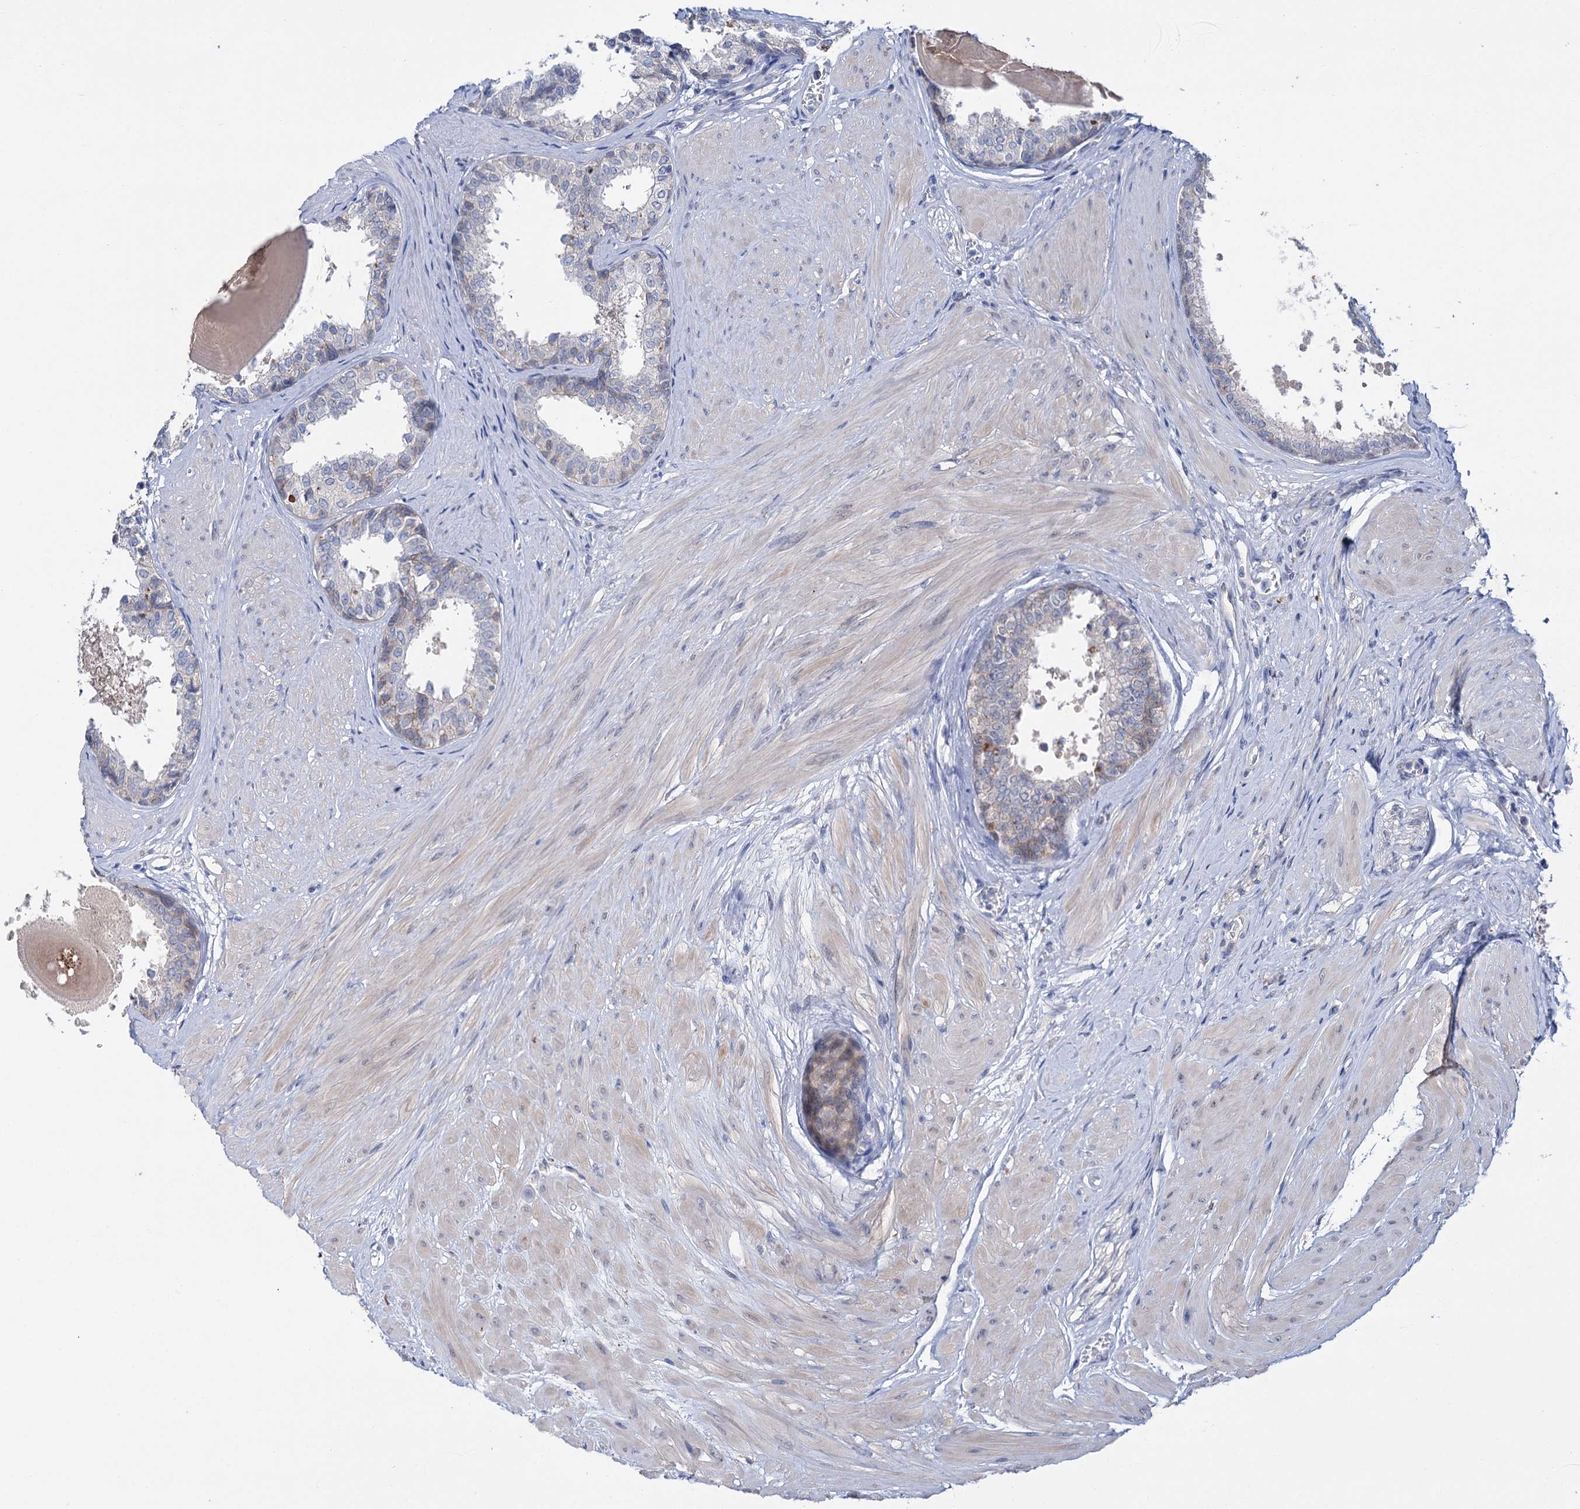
{"staining": {"intensity": "weak", "quantity": "<25%", "location": "cytoplasmic/membranous"}, "tissue": "prostate", "cell_type": "Glandular cells", "image_type": "normal", "snomed": [{"axis": "morphology", "description": "Normal tissue, NOS"}, {"axis": "topography", "description": "Prostate"}], "caption": "DAB (3,3'-diaminobenzidine) immunohistochemical staining of benign human prostate exhibits no significant positivity in glandular cells.", "gene": "LYZL4", "patient": {"sex": "male", "age": 48}}